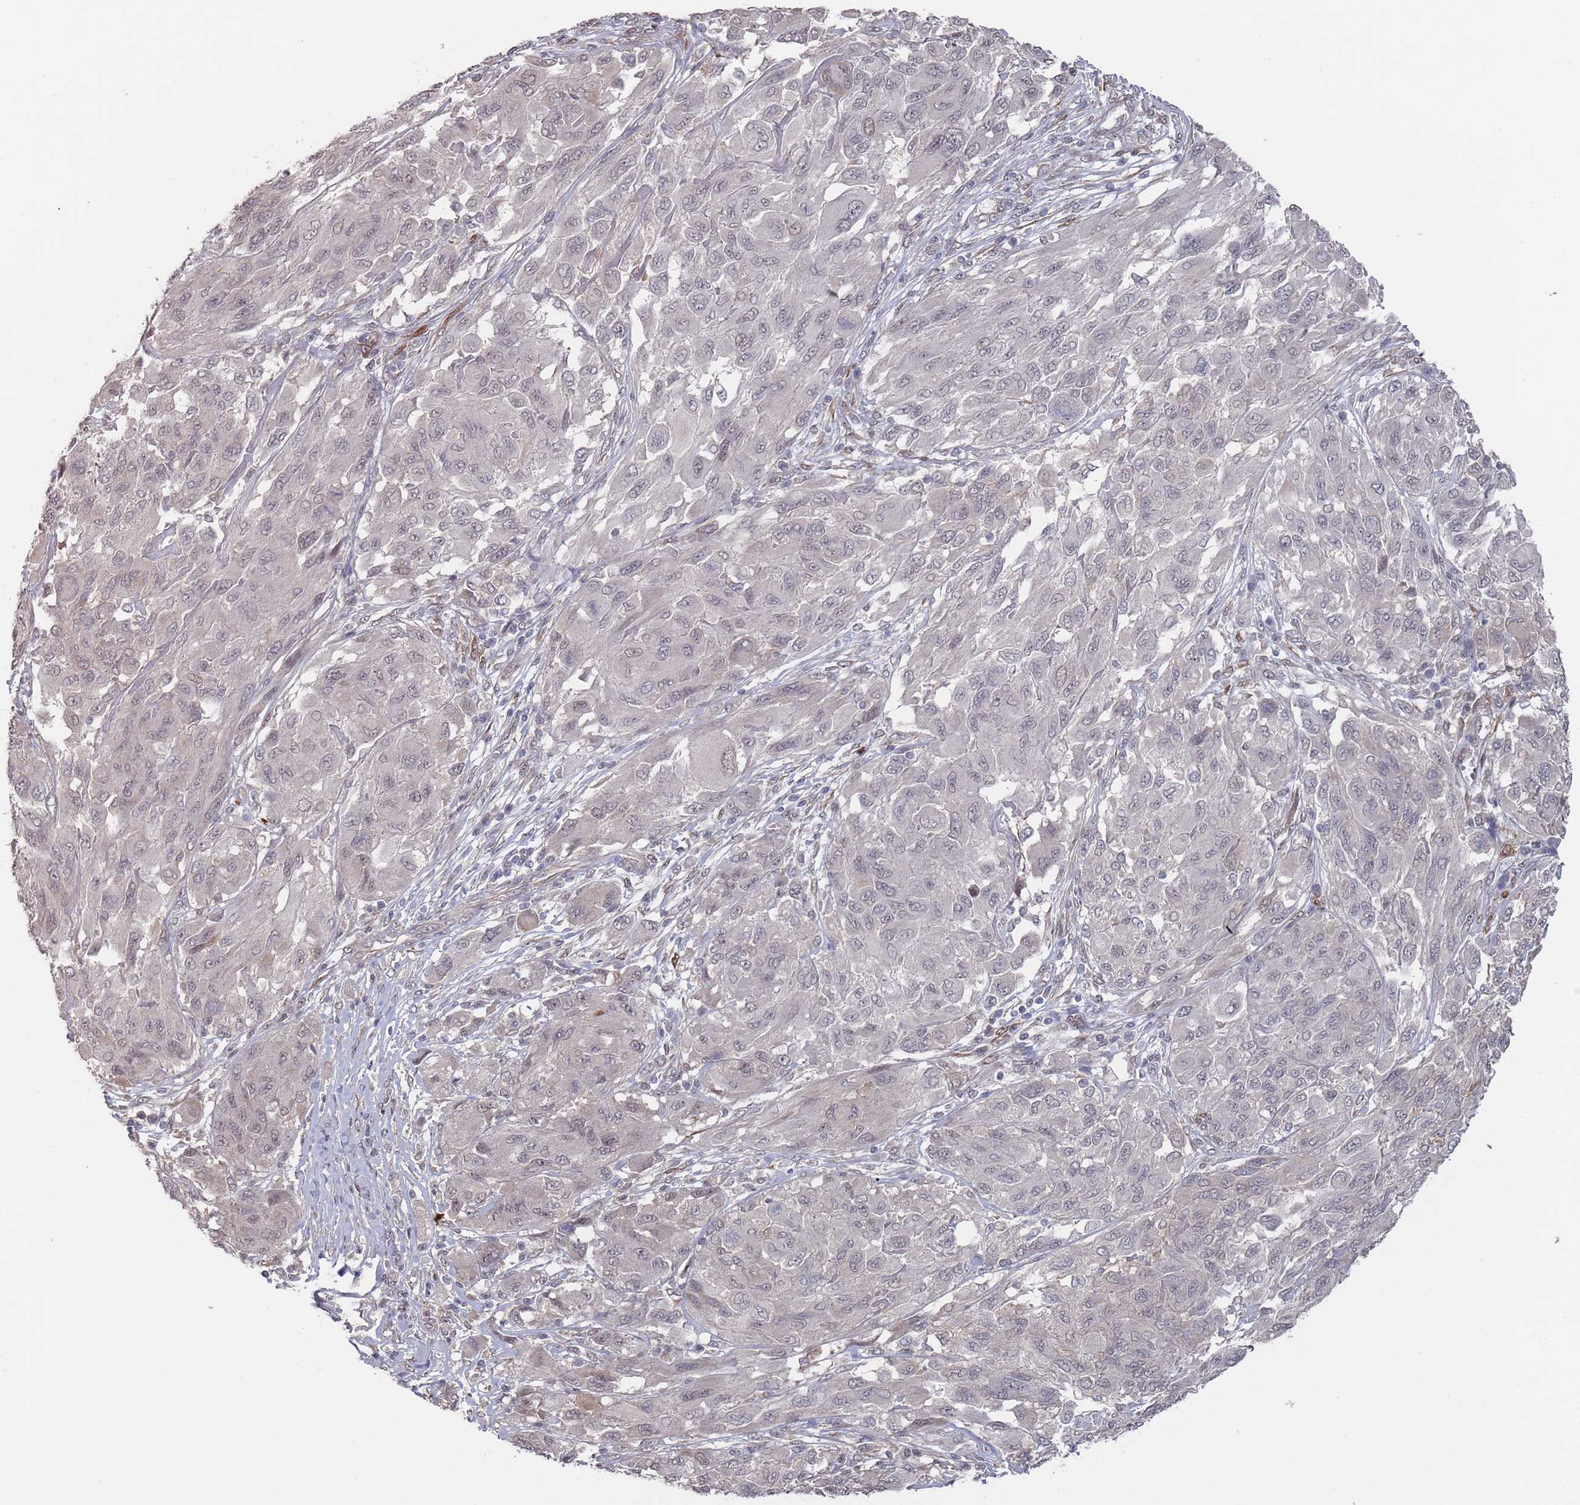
{"staining": {"intensity": "weak", "quantity": "<25%", "location": "nuclear"}, "tissue": "melanoma", "cell_type": "Tumor cells", "image_type": "cancer", "snomed": [{"axis": "morphology", "description": "Malignant melanoma, NOS"}, {"axis": "topography", "description": "Skin"}], "caption": "This is a image of immunohistochemistry (IHC) staining of melanoma, which shows no positivity in tumor cells.", "gene": "DGKD", "patient": {"sex": "female", "age": 91}}